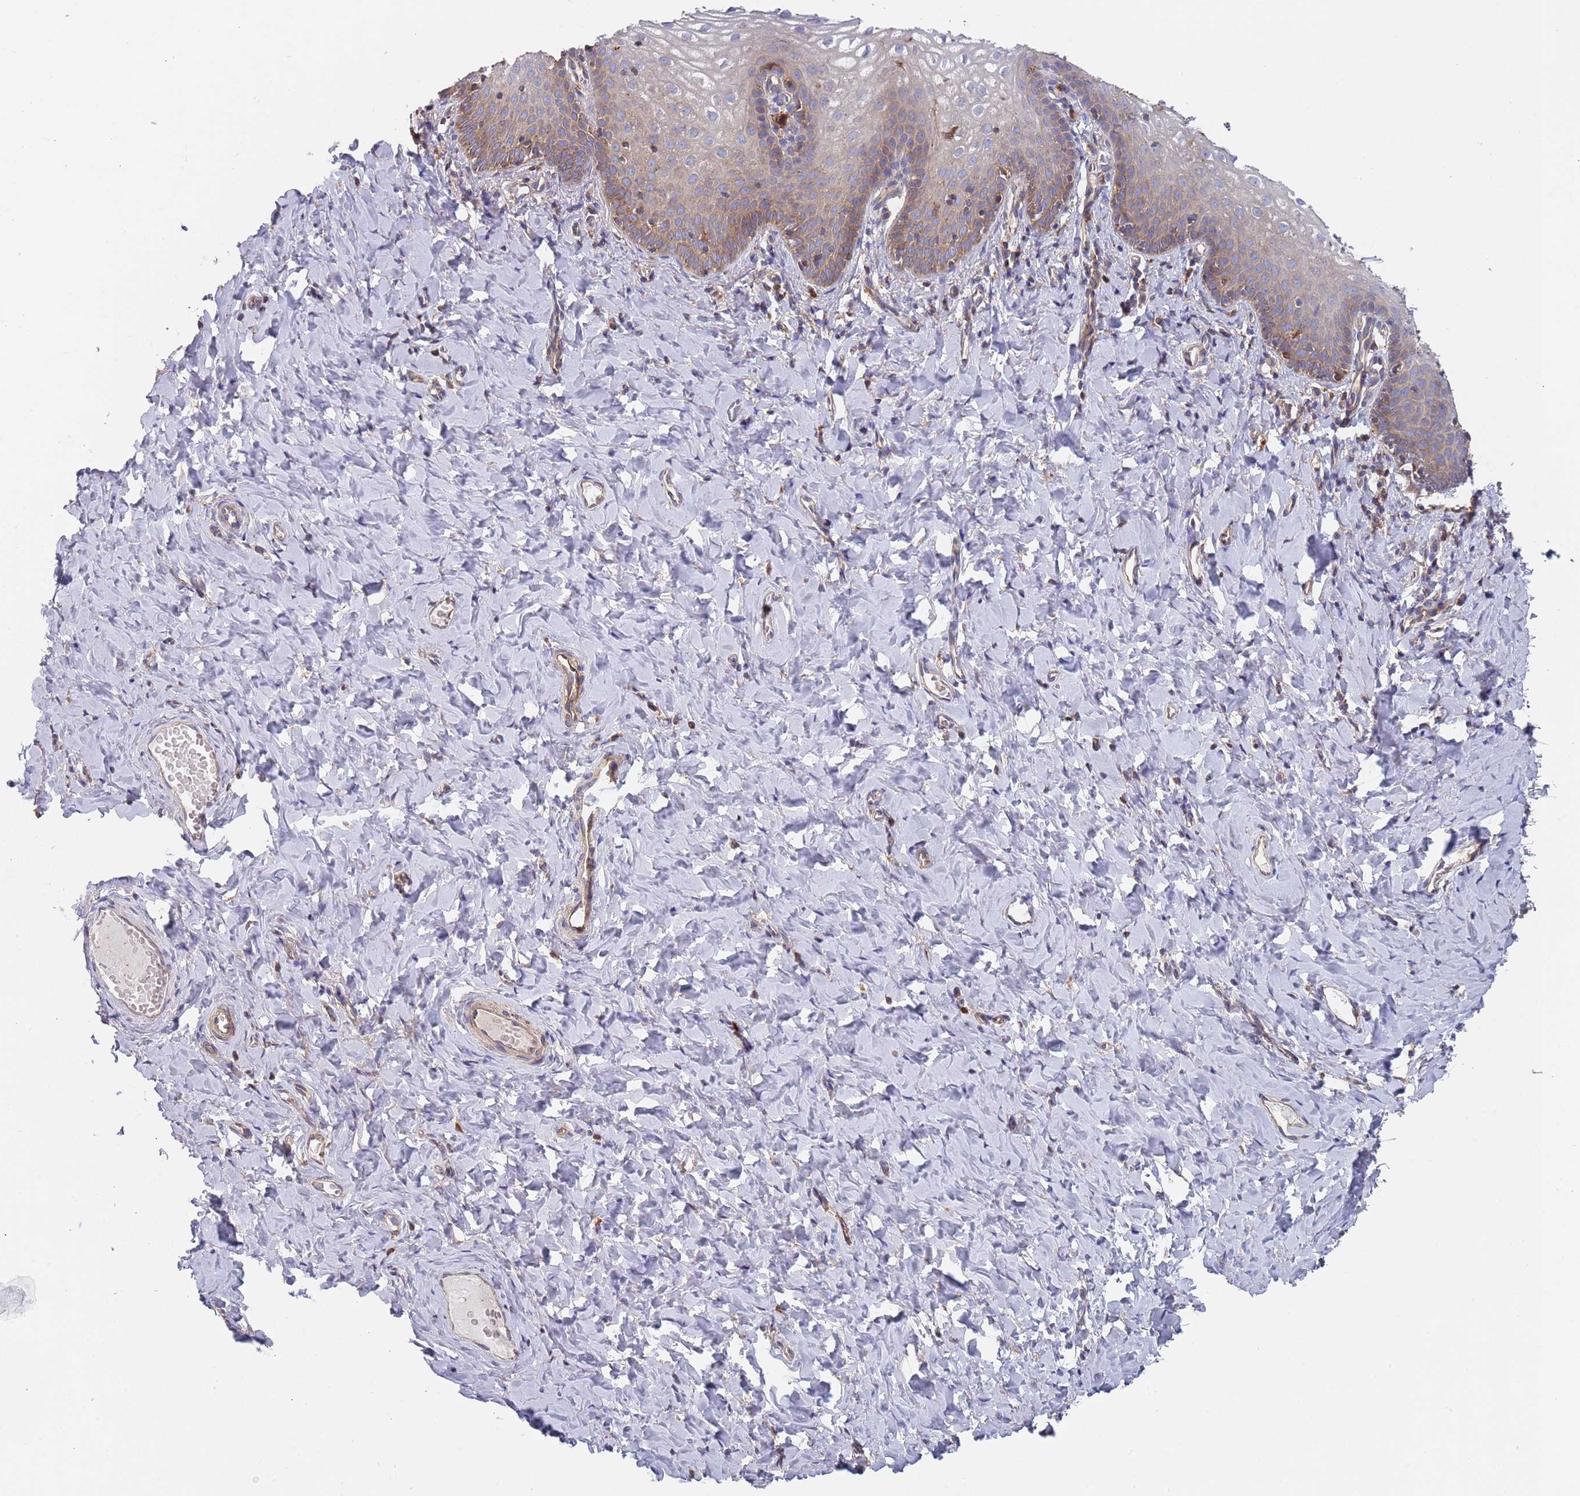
{"staining": {"intensity": "weak", "quantity": "<25%", "location": "cytoplasmic/membranous"}, "tissue": "vagina", "cell_type": "Squamous epithelial cells", "image_type": "normal", "snomed": [{"axis": "morphology", "description": "Normal tissue, NOS"}, {"axis": "topography", "description": "Vagina"}], "caption": "Micrograph shows no protein positivity in squamous epithelial cells of unremarkable vagina.", "gene": "GDI1", "patient": {"sex": "female", "age": 60}}